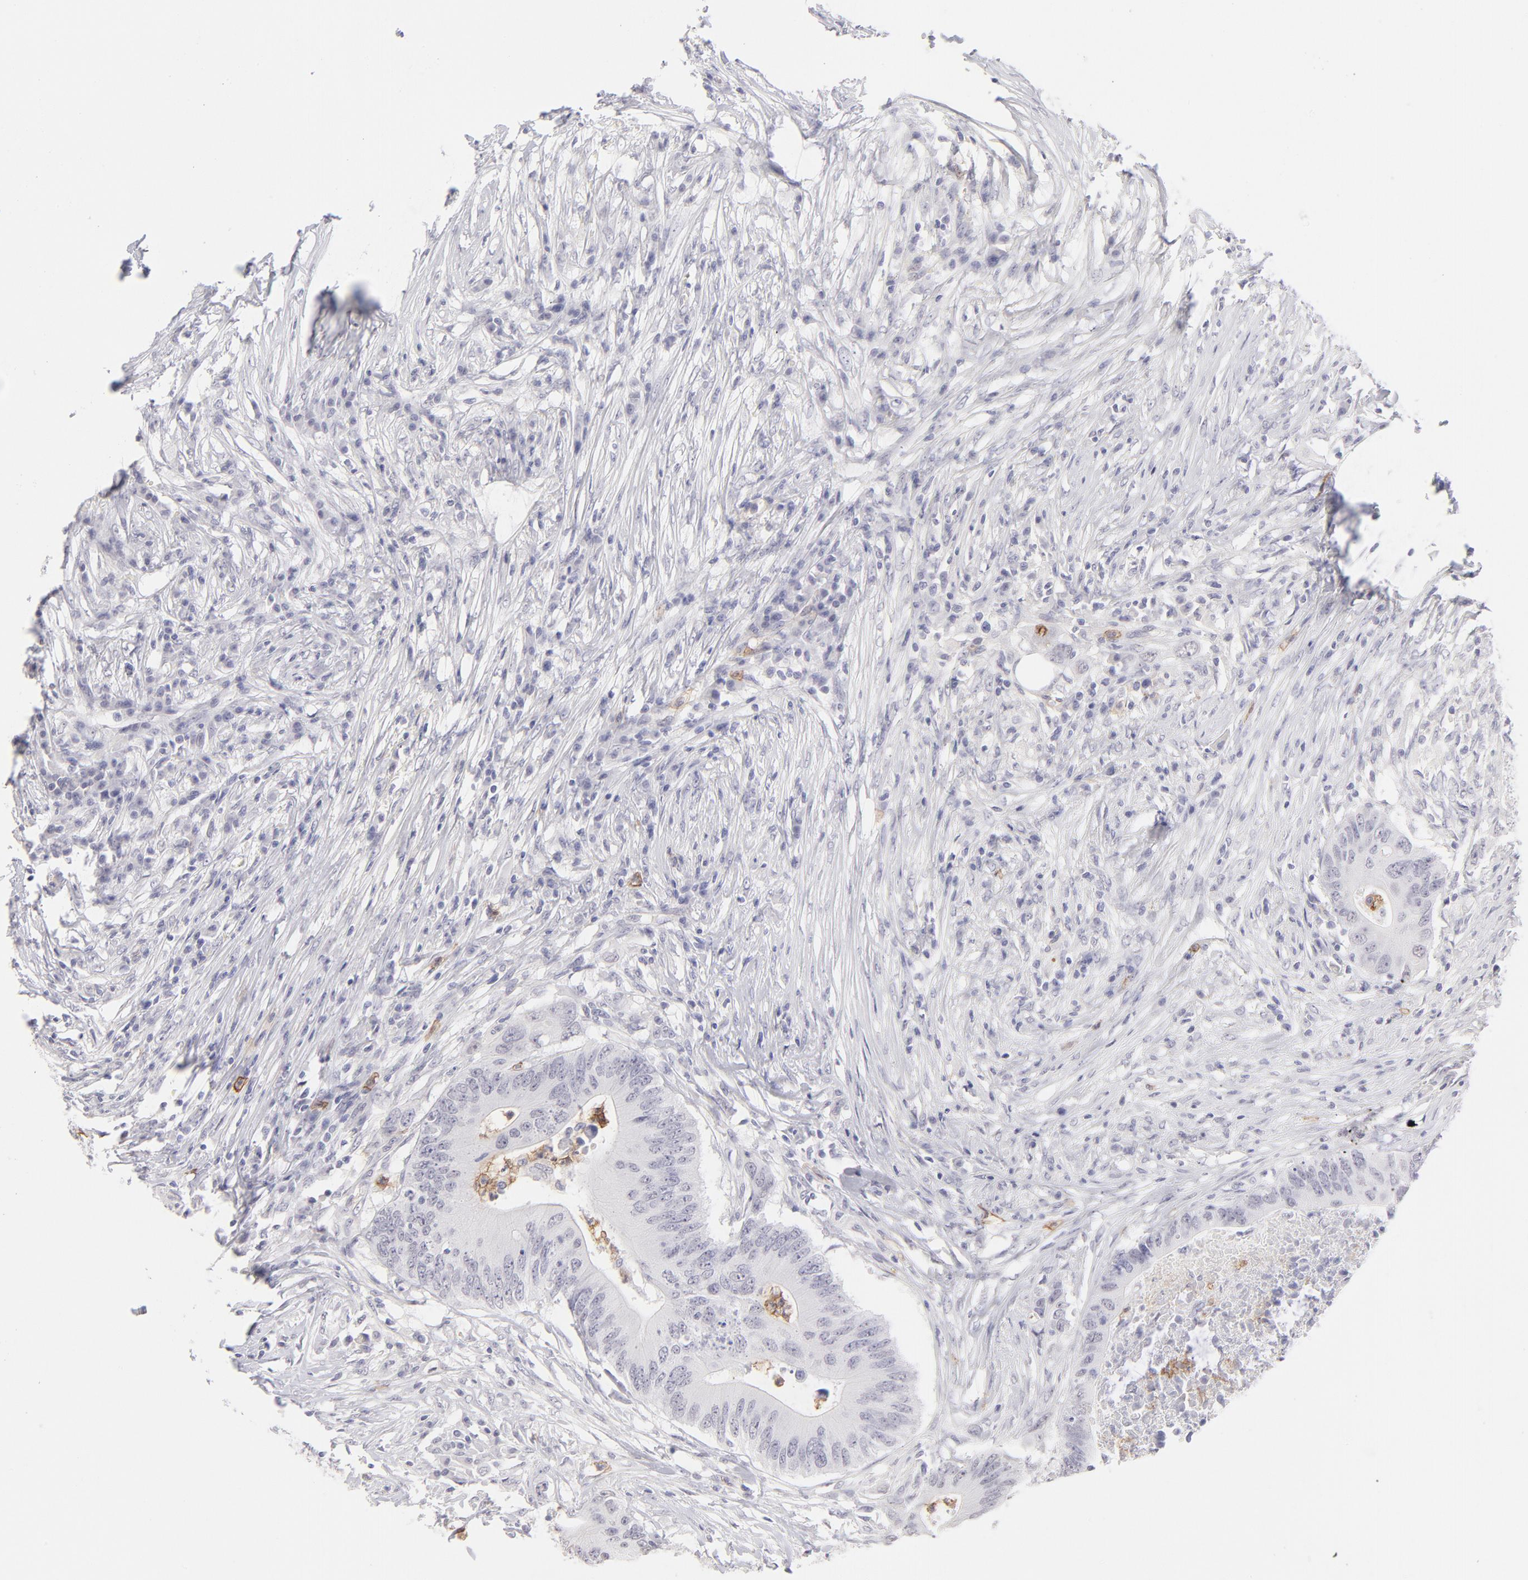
{"staining": {"intensity": "negative", "quantity": "none", "location": "none"}, "tissue": "colorectal cancer", "cell_type": "Tumor cells", "image_type": "cancer", "snomed": [{"axis": "morphology", "description": "Adenocarcinoma, NOS"}, {"axis": "topography", "description": "Colon"}], "caption": "Protein analysis of colorectal cancer (adenocarcinoma) reveals no significant expression in tumor cells.", "gene": "LTB4R", "patient": {"sex": "male", "age": 71}}